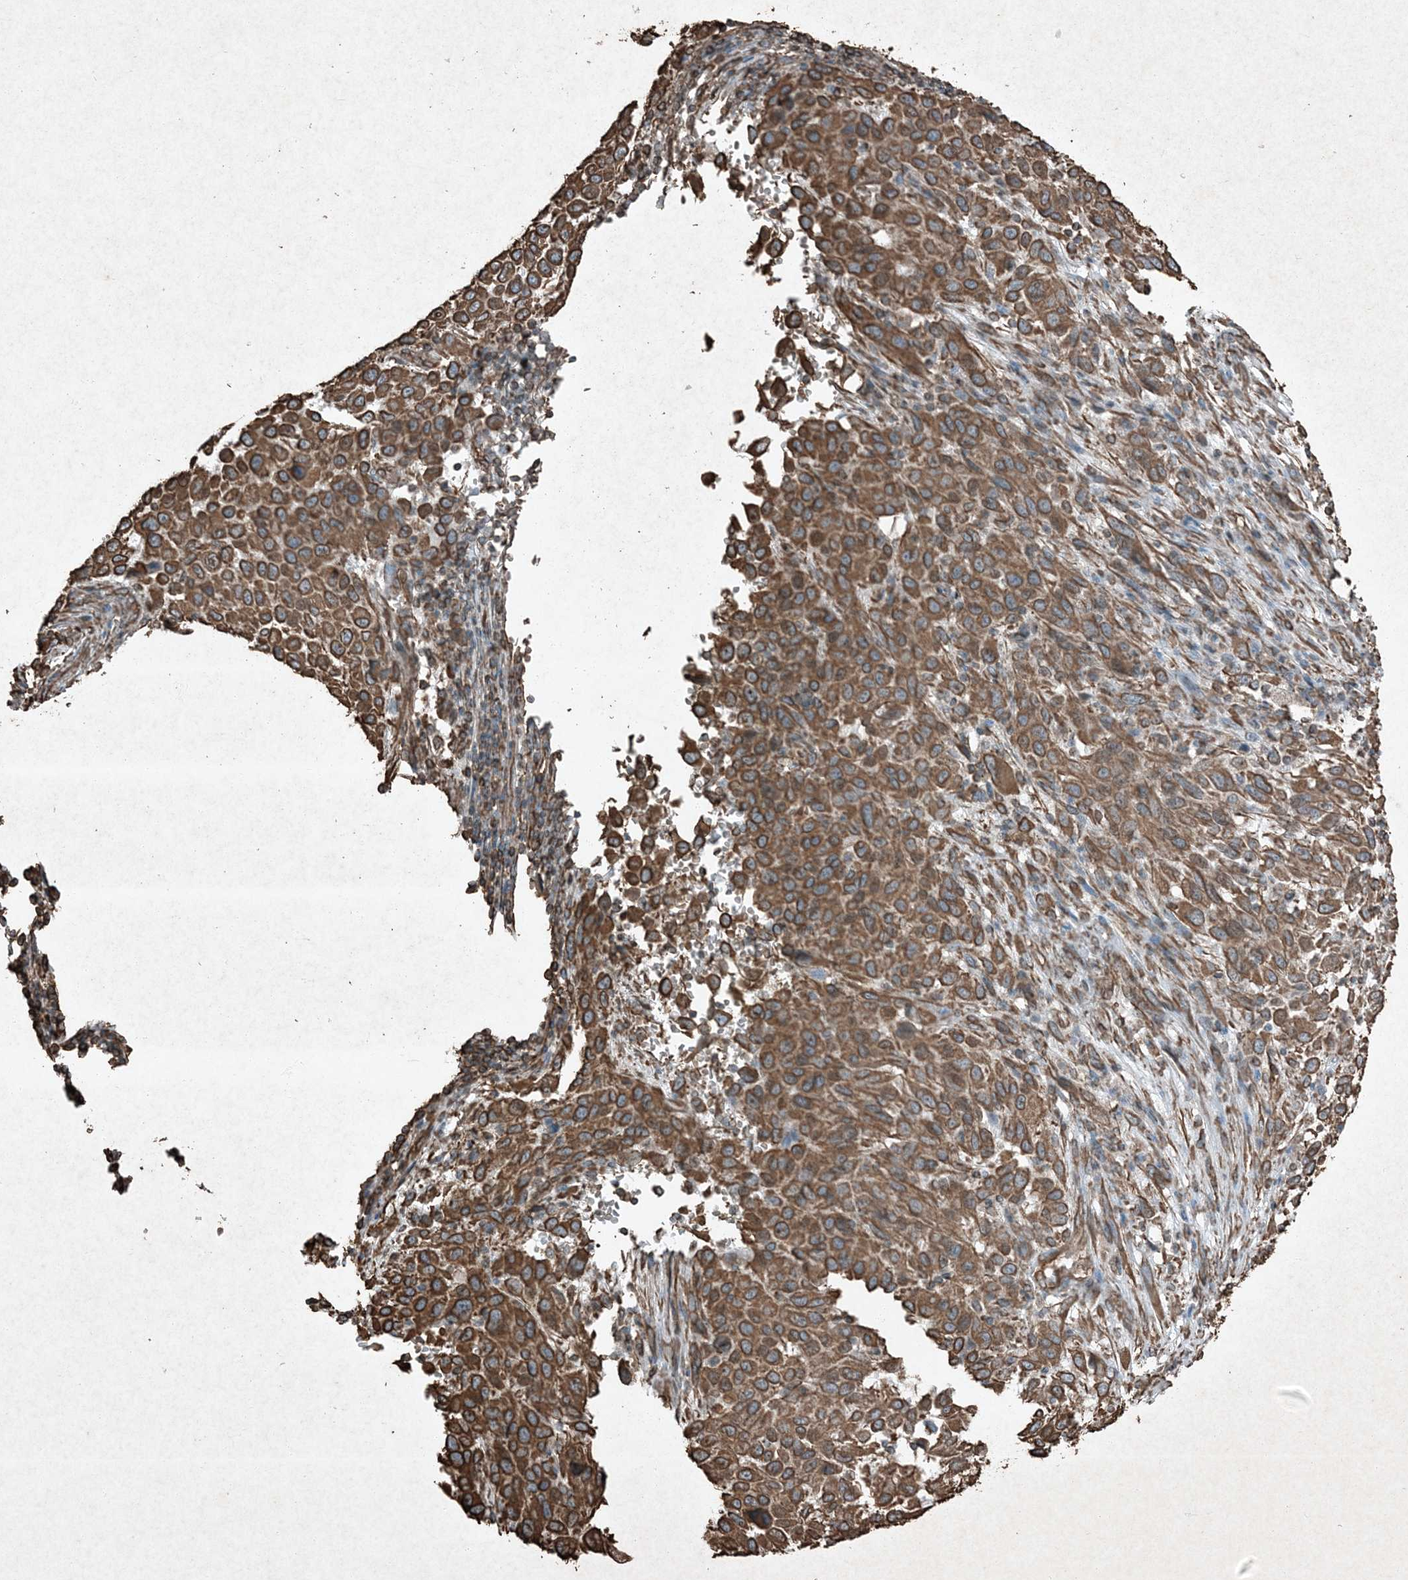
{"staining": {"intensity": "moderate", "quantity": ">75%", "location": "cytoplasmic/membranous"}, "tissue": "melanoma", "cell_type": "Tumor cells", "image_type": "cancer", "snomed": [{"axis": "morphology", "description": "Malignant melanoma, Metastatic site"}, {"axis": "topography", "description": "Lymph node"}], "caption": "Tumor cells exhibit medium levels of moderate cytoplasmic/membranous staining in about >75% of cells in human melanoma. (IHC, brightfield microscopy, high magnification).", "gene": "RYK", "patient": {"sex": "male", "age": 61}}